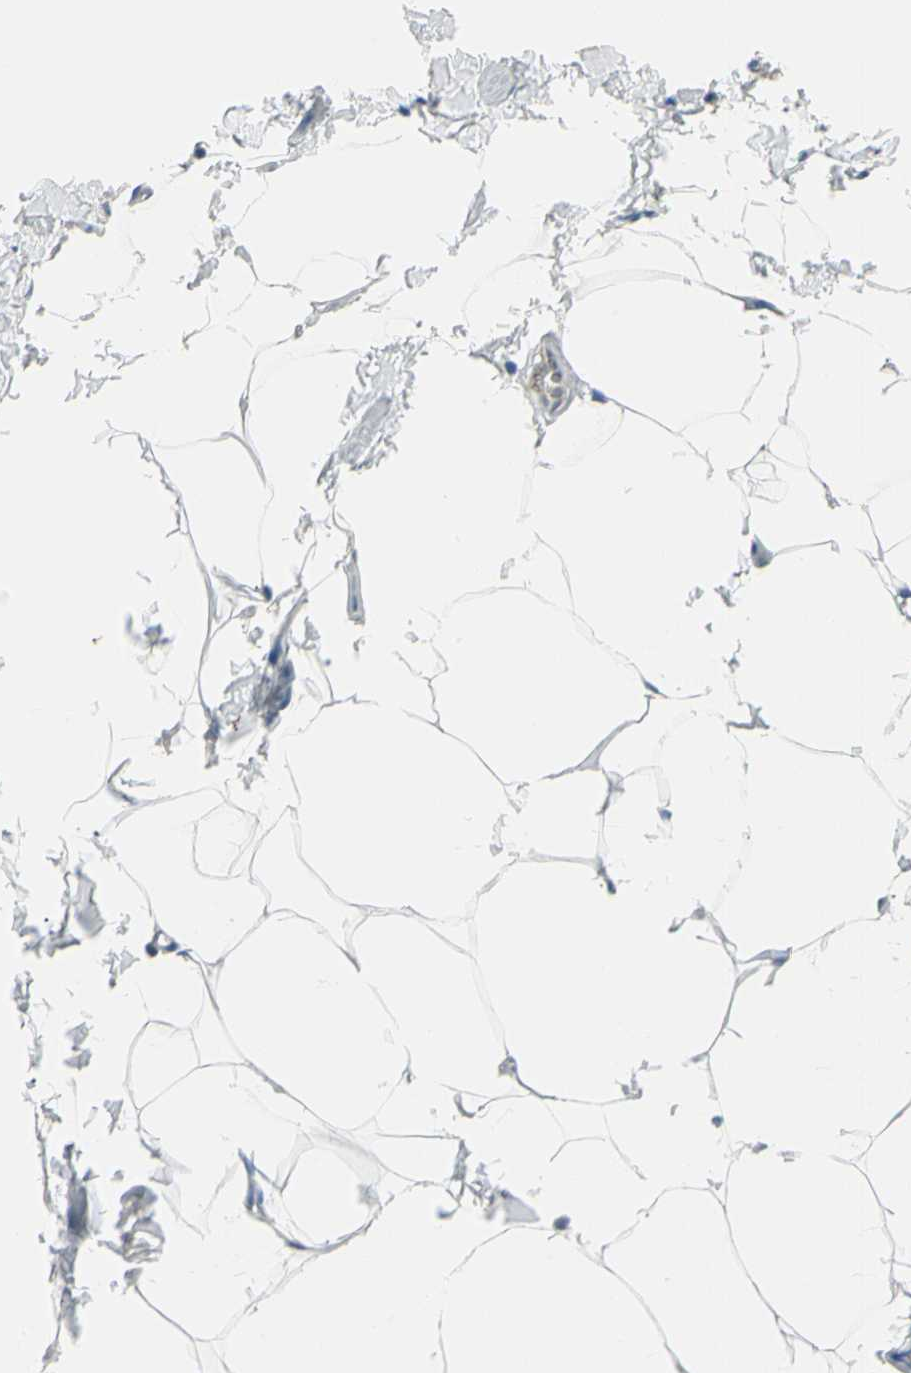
{"staining": {"intensity": "negative", "quantity": "none", "location": "none"}, "tissue": "adipose tissue", "cell_type": "Adipocytes", "image_type": "normal", "snomed": [{"axis": "morphology", "description": "Normal tissue, NOS"}, {"axis": "topography", "description": "Vascular tissue"}], "caption": "A high-resolution histopathology image shows IHC staining of unremarkable adipose tissue, which exhibits no significant positivity in adipocytes.", "gene": "DUSP12", "patient": {"sex": "male", "age": 41}}